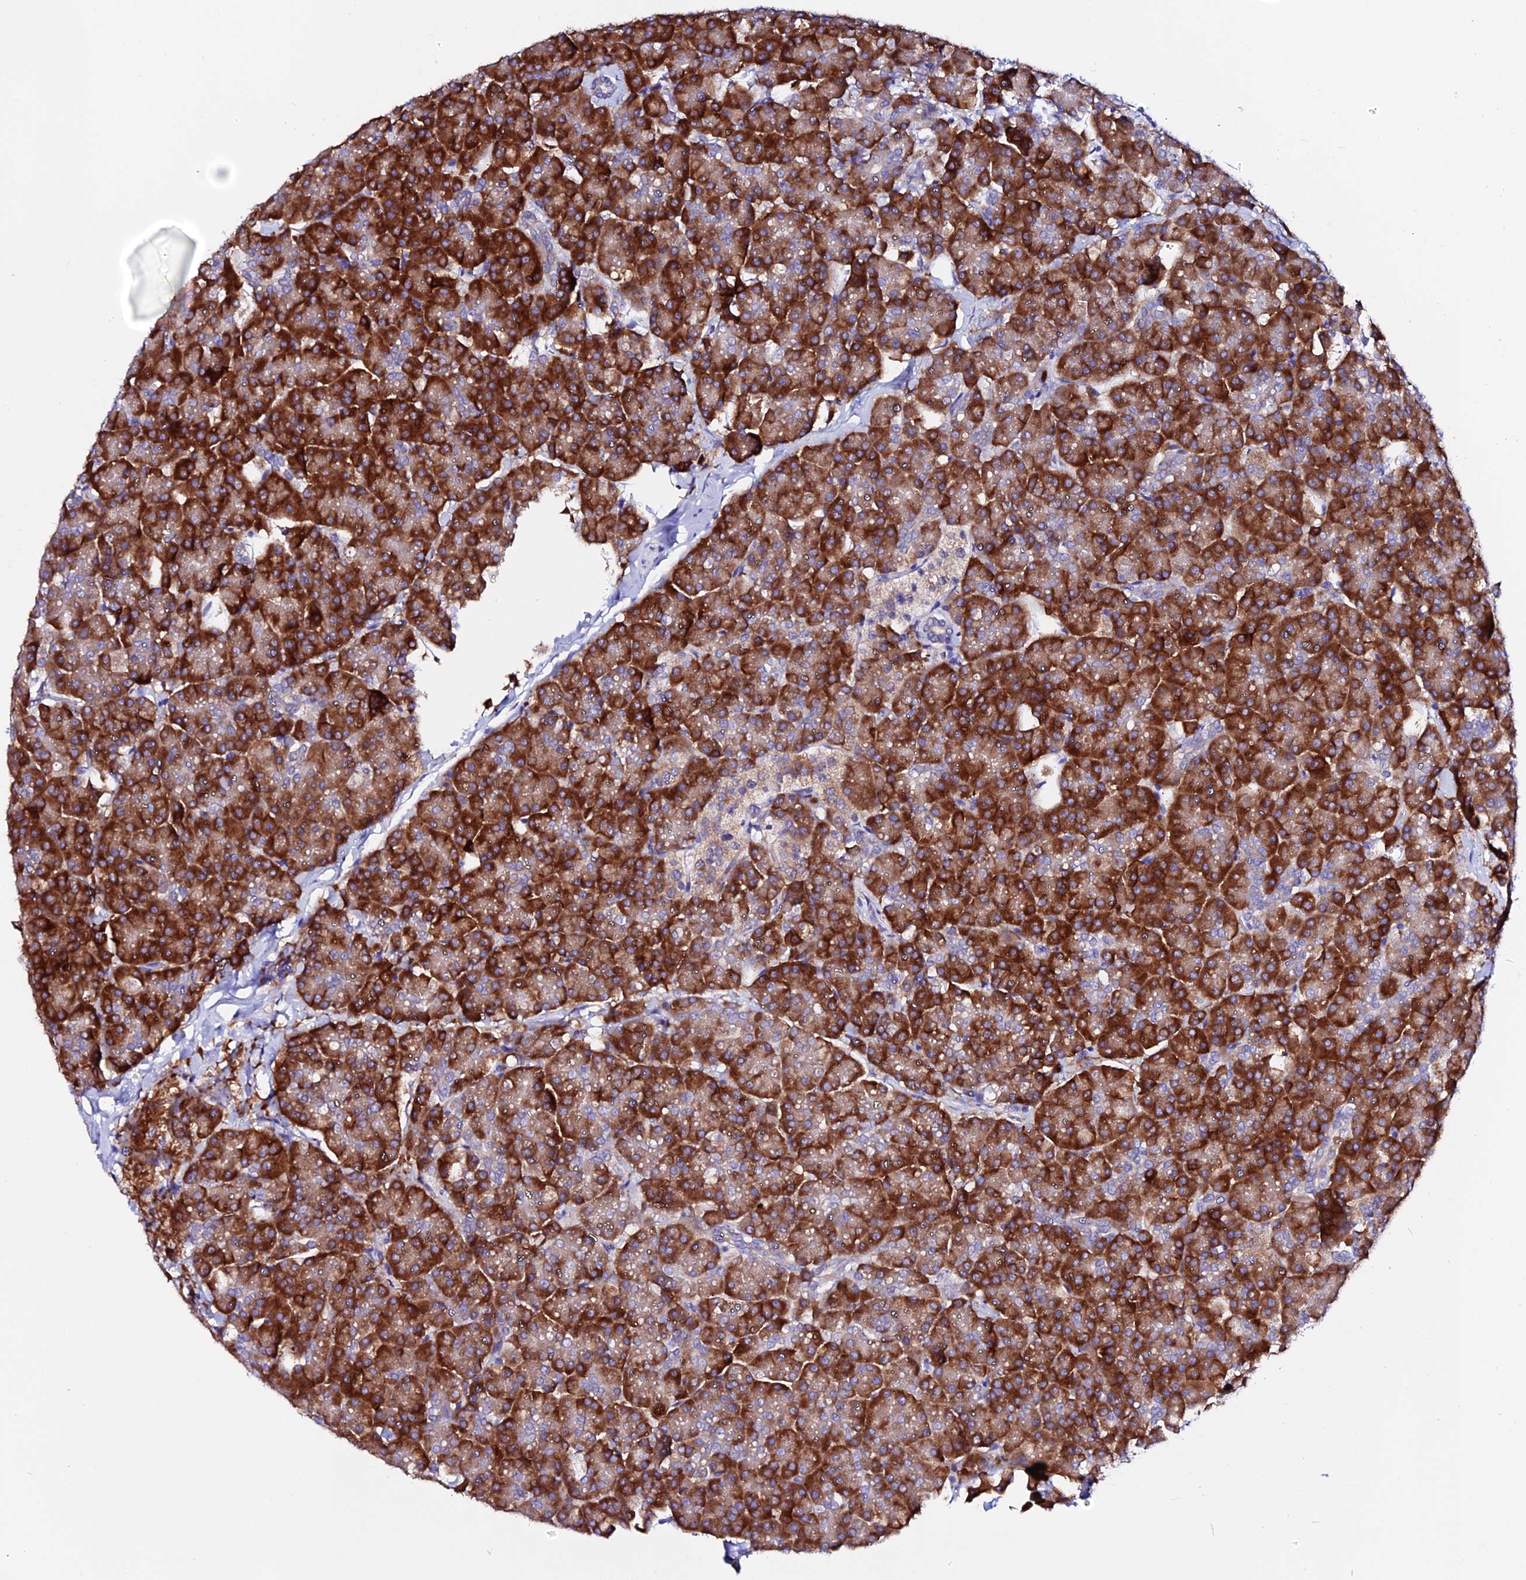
{"staining": {"intensity": "strong", "quantity": ">75%", "location": "cytoplasmic/membranous"}, "tissue": "pancreas", "cell_type": "Exocrine glandular cells", "image_type": "normal", "snomed": [{"axis": "morphology", "description": "Normal tissue, NOS"}, {"axis": "topography", "description": "Pancreas"}, {"axis": "topography", "description": "Peripheral nerve tissue"}], "caption": "Benign pancreas shows strong cytoplasmic/membranous expression in approximately >75% of exocrine glandular cells, visualized by immunohistochemistry.", "gene": "EEF1G", "patient": {"sex": "male", "age": 54}}